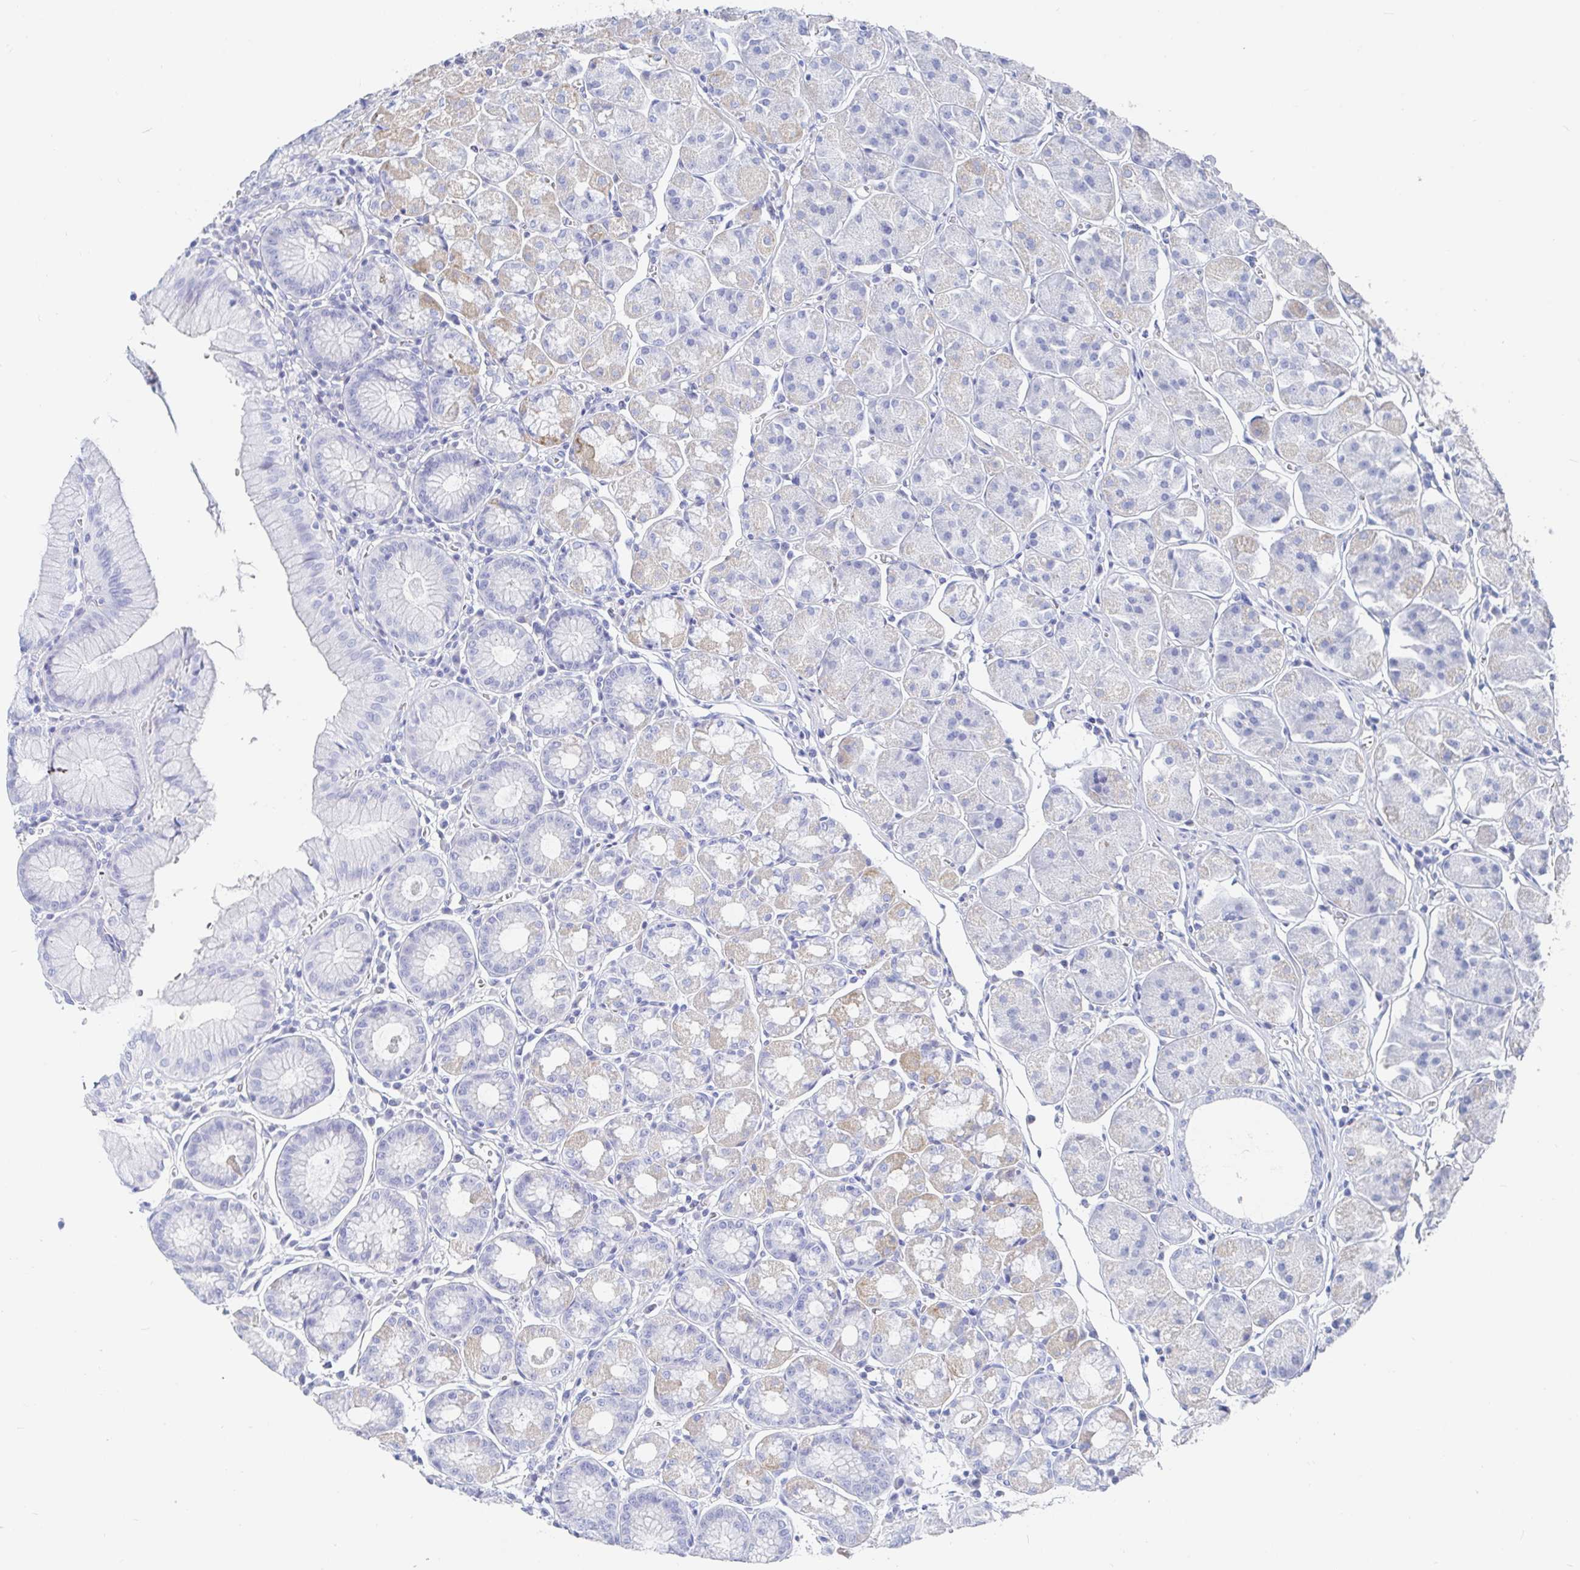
{"staining": {"intensity": "moderate", "quantity": "<25%", "location": "cytoplasmic/membranous"}, "tissue": "stomach", "cell_type": "Glandular cells", "image_type": "normal", "snomed": [{"axis": "morphology", "description": "Normal tissue, NOS"}, {"axis": "topography", "description": "Stomach"}], "caption": "A high-resolution image shows immunohistochemistry (IHC) staining of unremarkable stomach, which displays moderate cytoplasmic/membranous expression in about <25% of glandular cells.", "gene": "PACSIN1", "patient": {"sex": "male", "age": 55}}